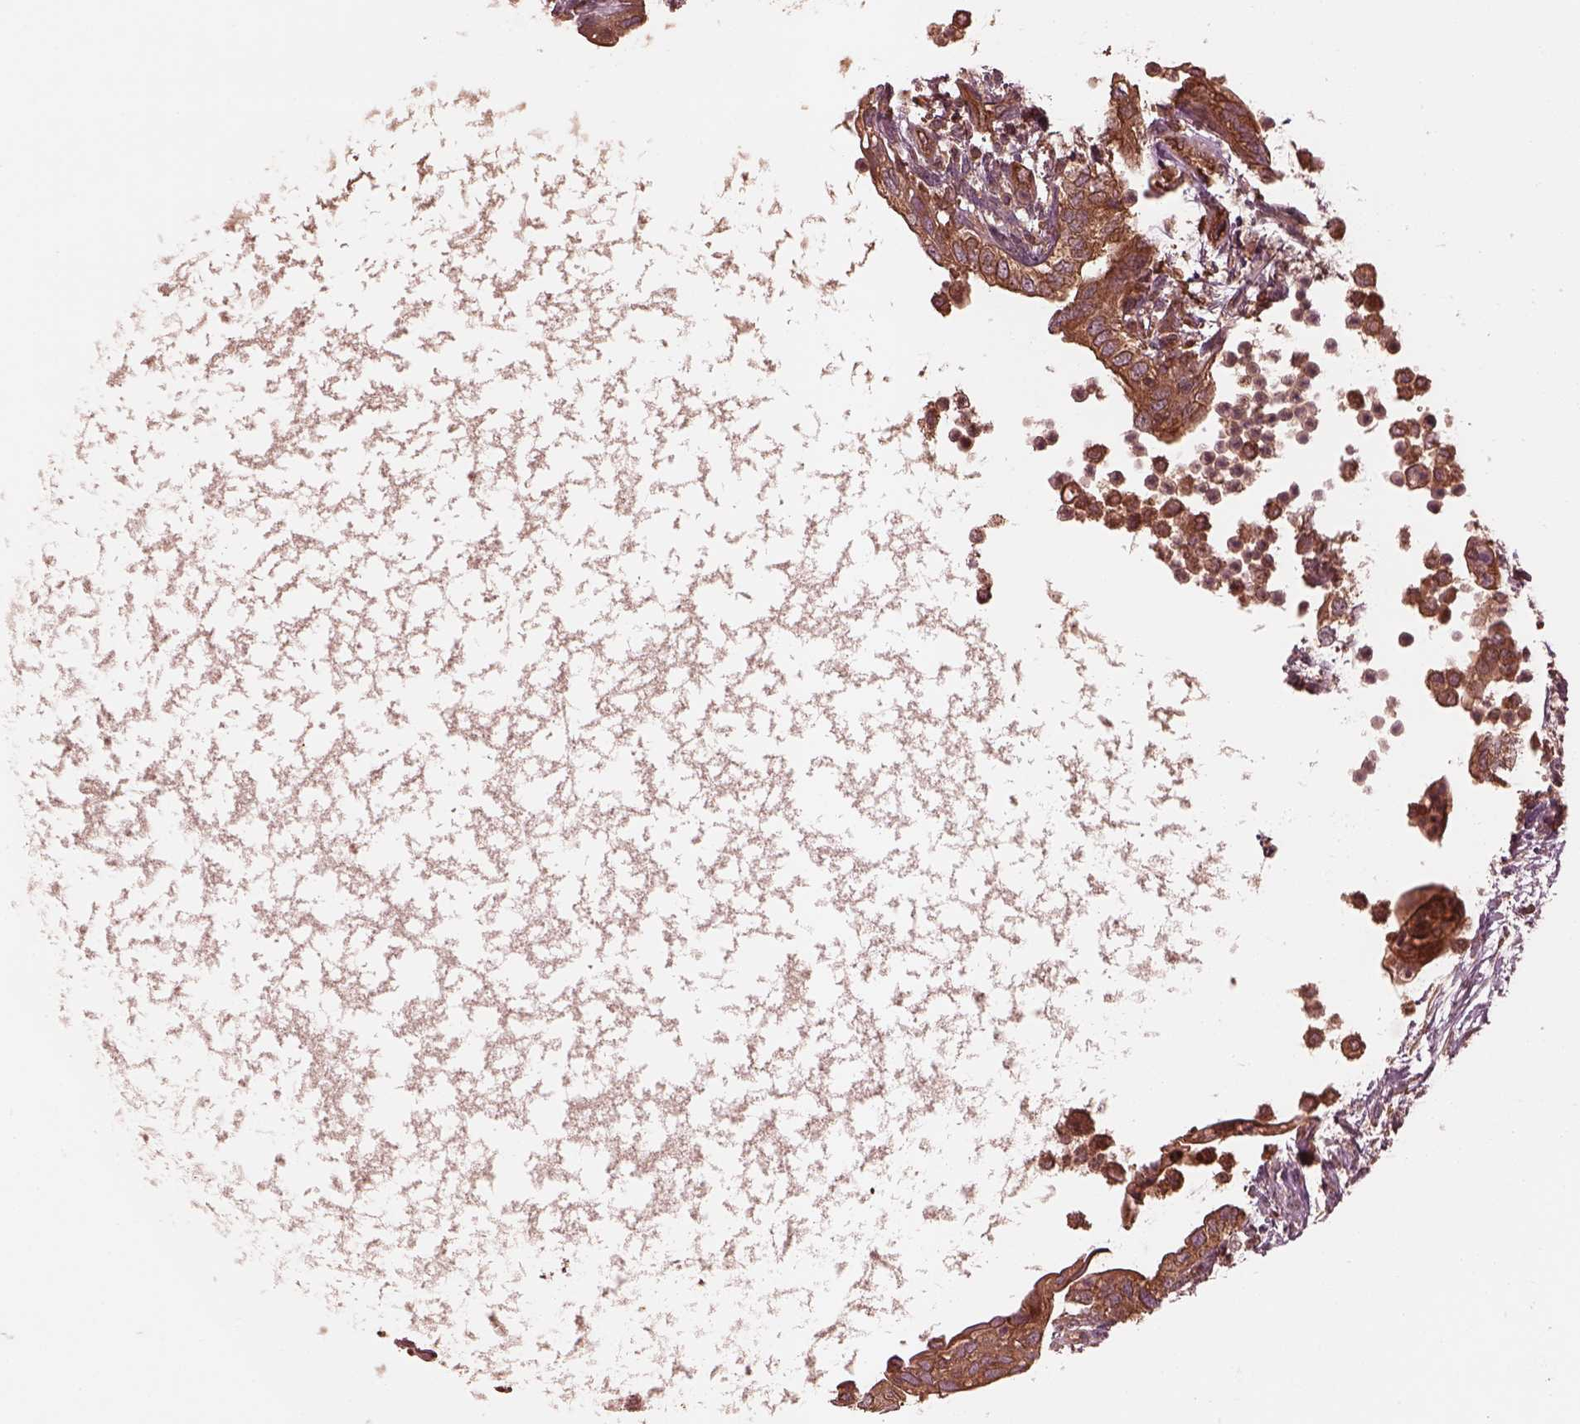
{"staining": {"intensity": "moderate", "quantity": ">75%", "location": "cytoplasmic/membranous"}, "tissue": "testis cancer", "cell_type": "Tumor cells", "image_type": "cancer", "snomed": [{"axis": "morphology", "description": "Carcinoma, Embryonal, NOS"}, {"axis": "topography", "description": "Testis"}], "caption": "Moderate cytoplasmic/membranous protein expression is appreciated in about >75% of tumor cells in embryonal carcinoma (testis). Using DAB (brown) and hematoxylin (blue) stains, captured at high magnification using brightfield microscopy.", "gene": "PIK3R2", "patient": {"sex": "male", "age": 26}}